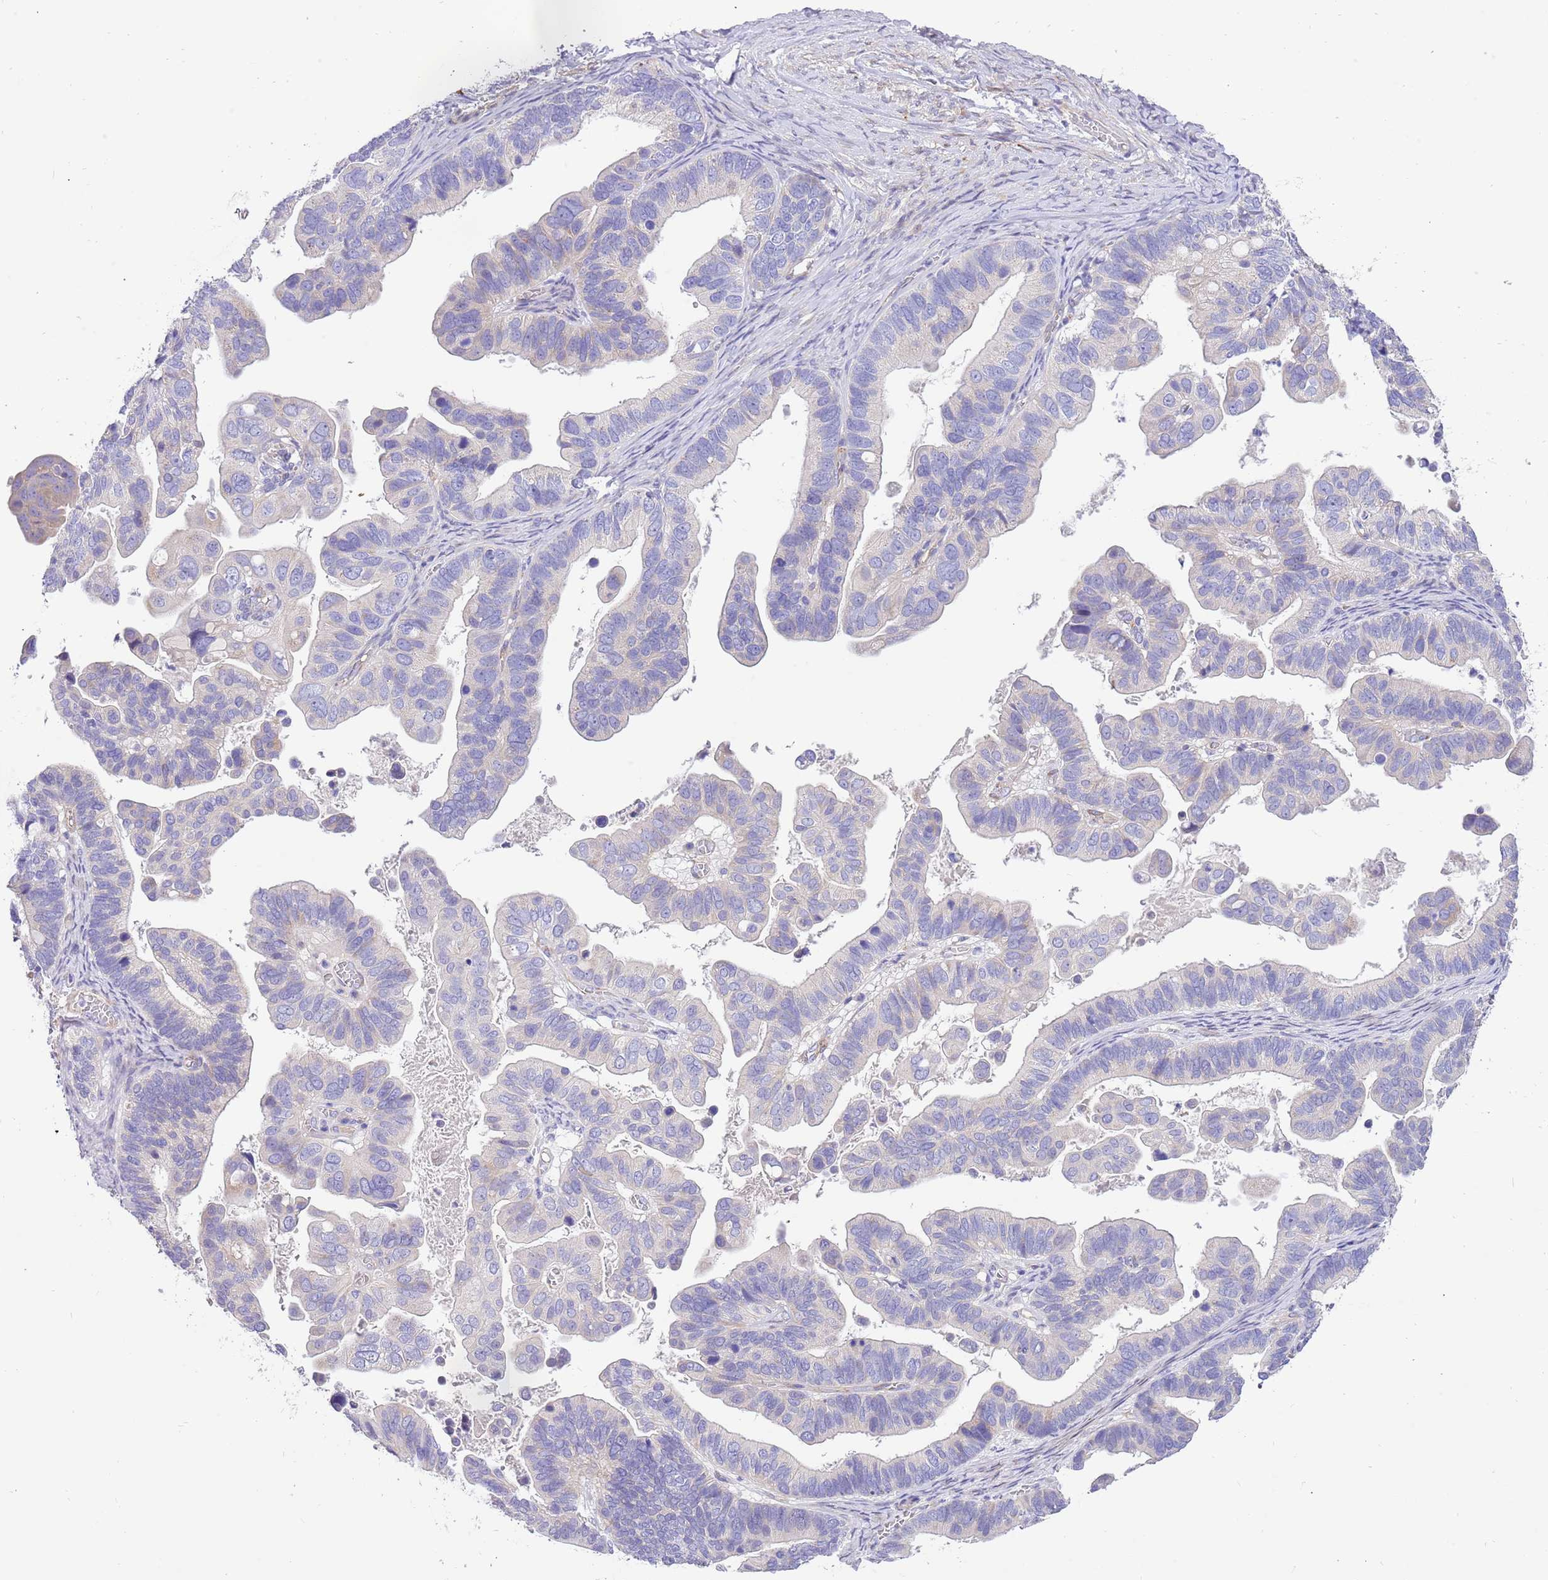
{"staining": {"intensity": "negative", "quantity": "none", "location": "none"}, "tissue": "ovarian cancer", "cell_type": "Tumor cells", "image_type": "cancer", "snomed": [{"axis": "morphology", "description": "Cystadenocarcinoma, serous, NOS"}, {"axis": "topography", "description": "Ovary"}], "caption": "Ovarian serous cystadenocarcinoma was stained to show a protein in brown. There is no significant expression in tumor cells.", "gene": "SERINC3", "patient": {"sex": "female", "age": 56}}